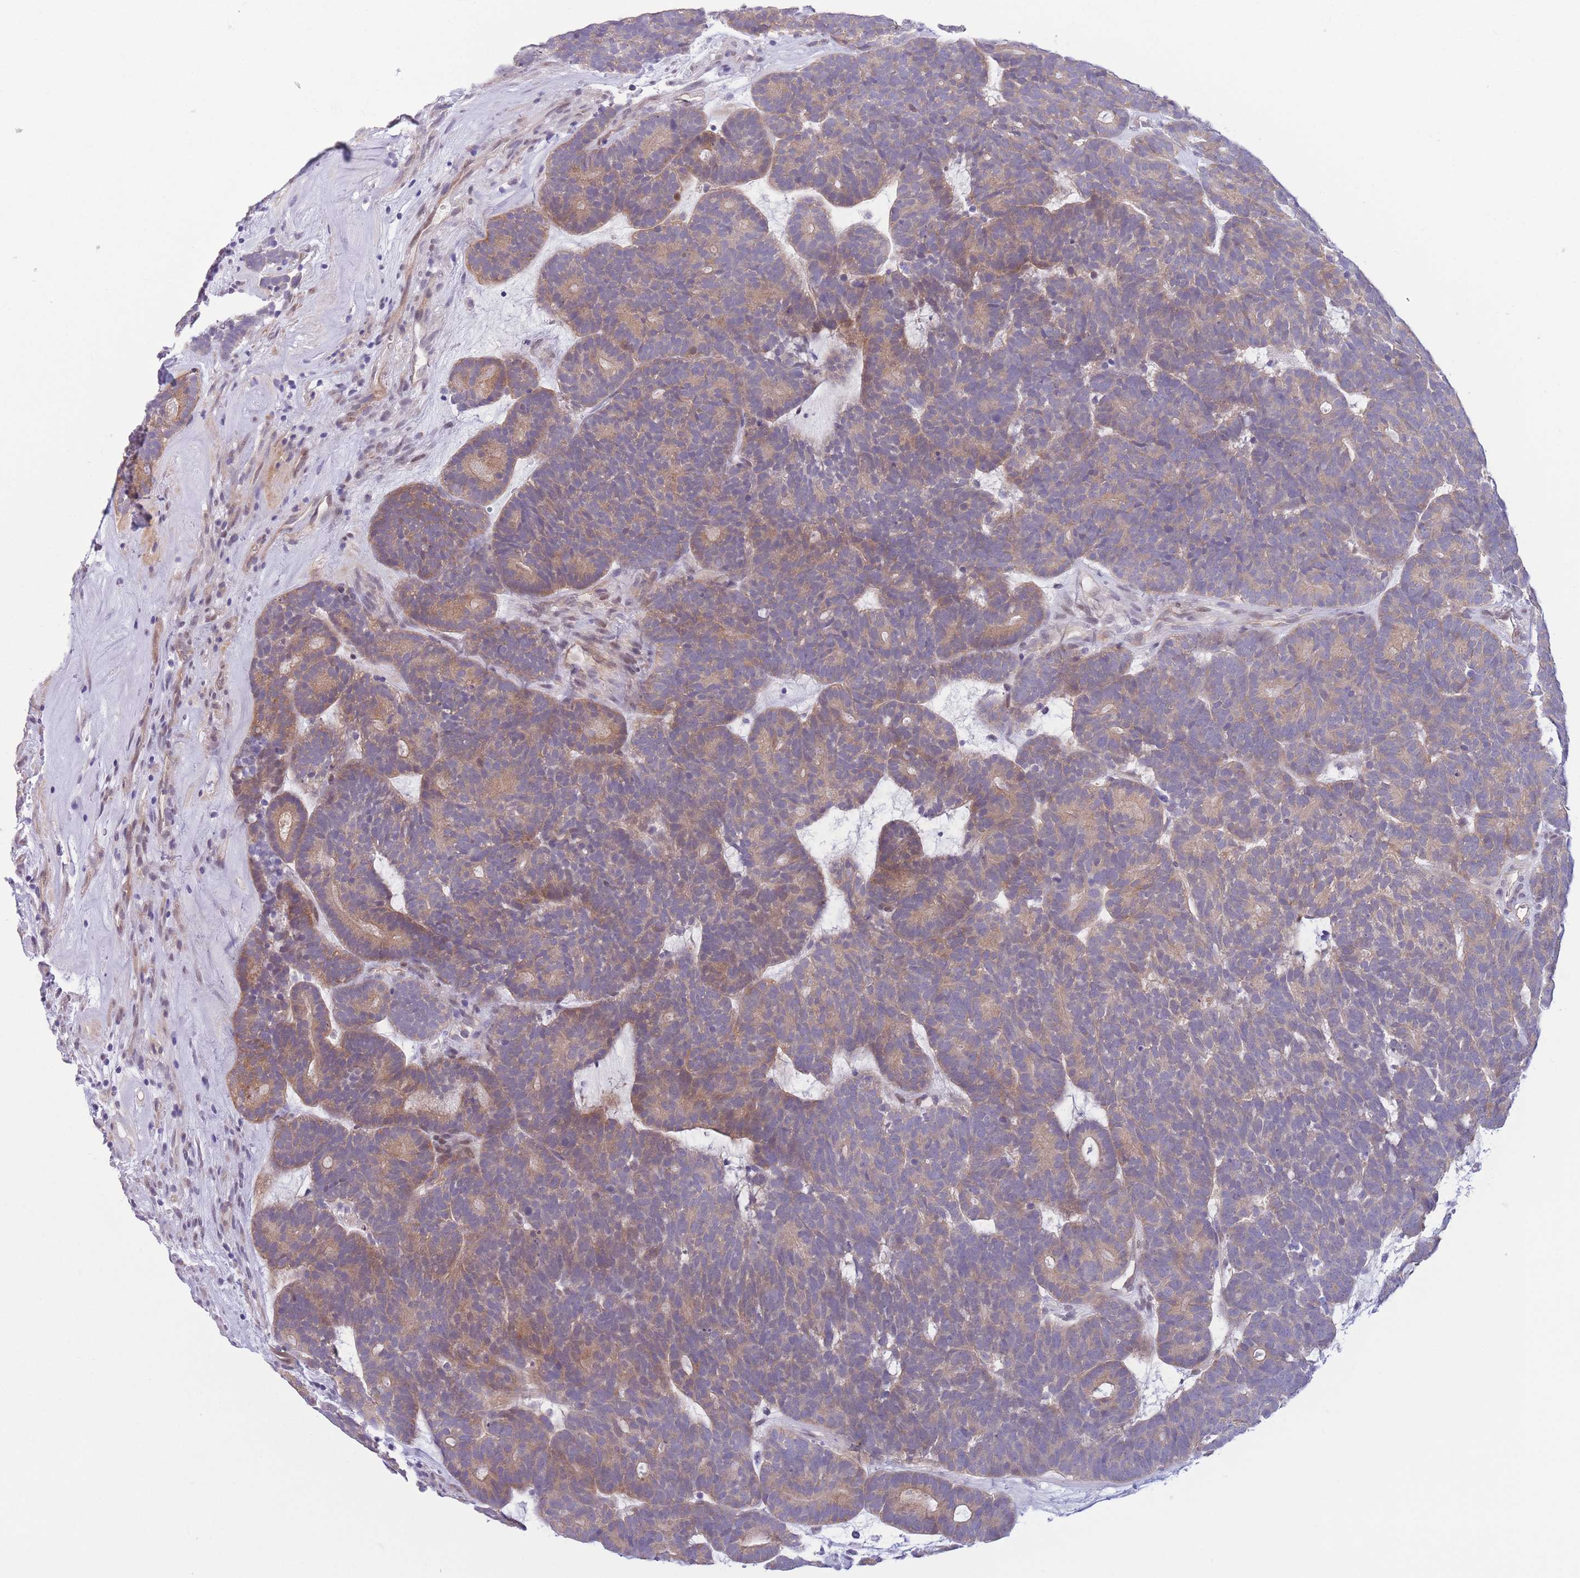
{"staining": {"intensity": "weak", "quantity": "25%-75%", "location": "cytoplasmic/membranous"}, "tissue": "head and neck cancer", "cell_type": "Tumor cells", "image_type": "cancer", "snomed": [{"axis": "morphology", "description": "Adenocarcinoma, NOS"}, {"axis": "topography", "description": "Head-Neck"}], "caption": "Head and neck cancer (adenocarcinoma) was stained to show a protein in brown. There is low levels of weak cytoplasmic/membranous positivity in about 25%-75% of tumor cells.", "gene": "C9orf152", "patient": {"sex": "female", "age": 81}}